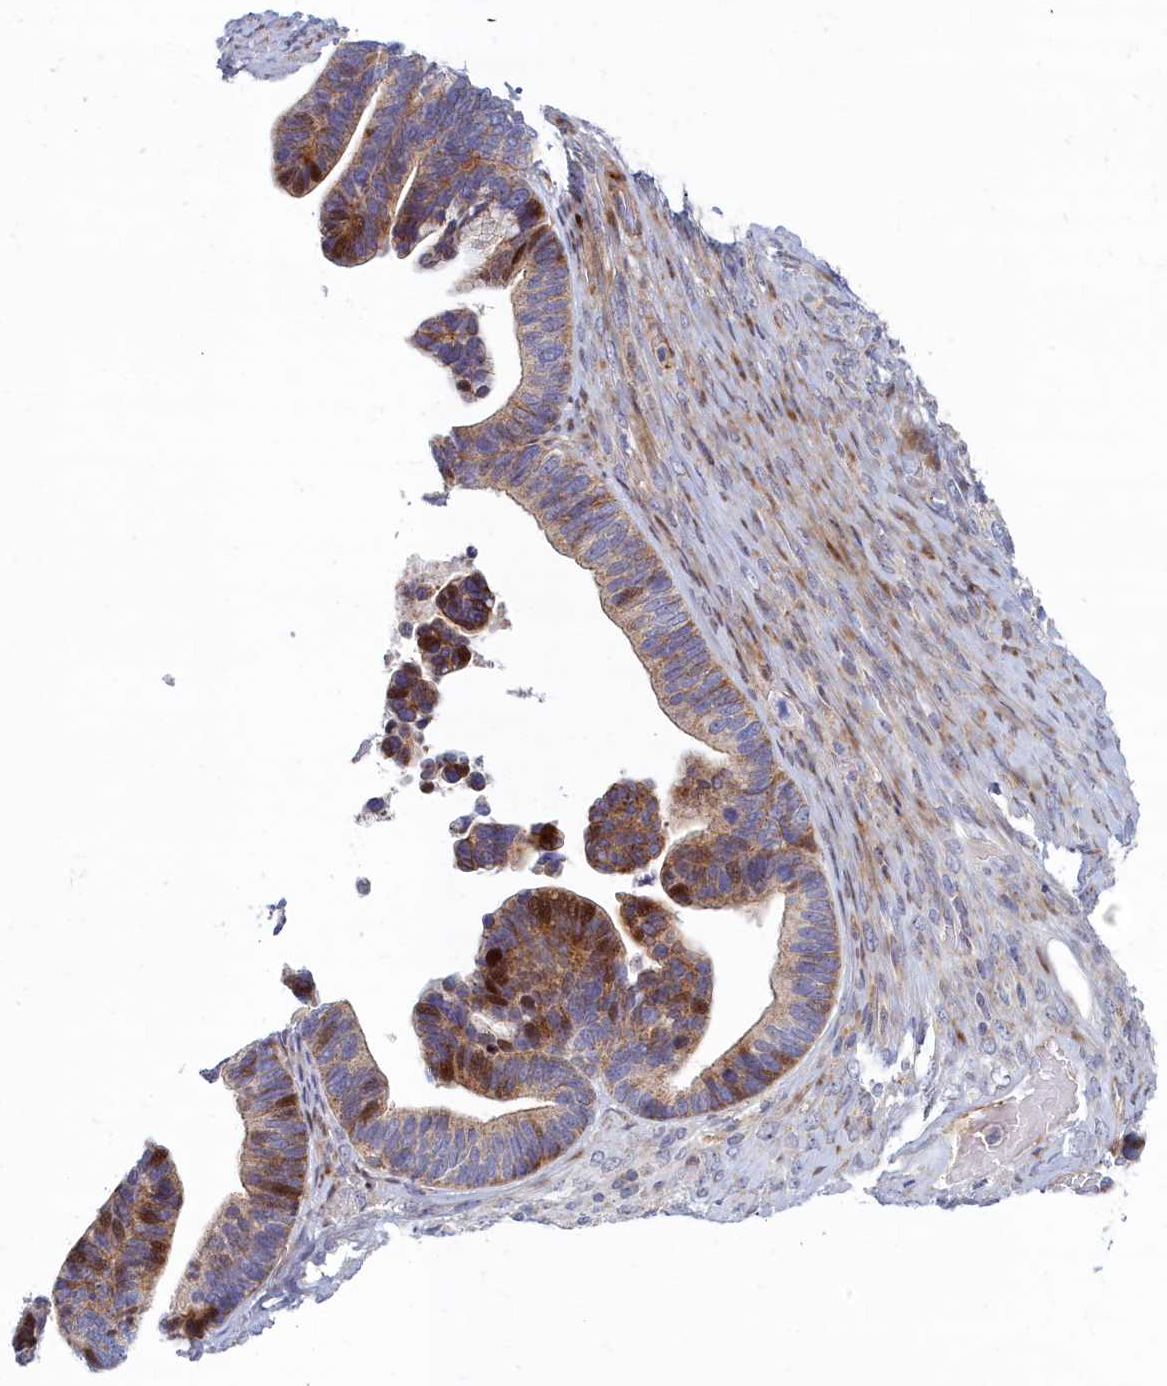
{"staining": {"intensity": "moderate", "quantity": "25%-75%", "location": "cytoplasmic/membranous,nuclear"}, "tissue": "ovarian cancer", "cell_type": "Tumor cells", "image_type": "cancer", "snomed": [{"axis": "morphology", "description": "Cystadenocarcinoma, serous, NOS"}, {"axis": "topography", "description": "Ovary"}], "caption": "This image reveals immunohistochemistry staining of human serous cystadenocarcinoma (ovarian), with medium moderate cytoplasmic/membranous and nuclear staining in approximately 25%-75% of tumor cells.", "gene": "C15orf40", "patient": {"sex": "female", "age": 56}}